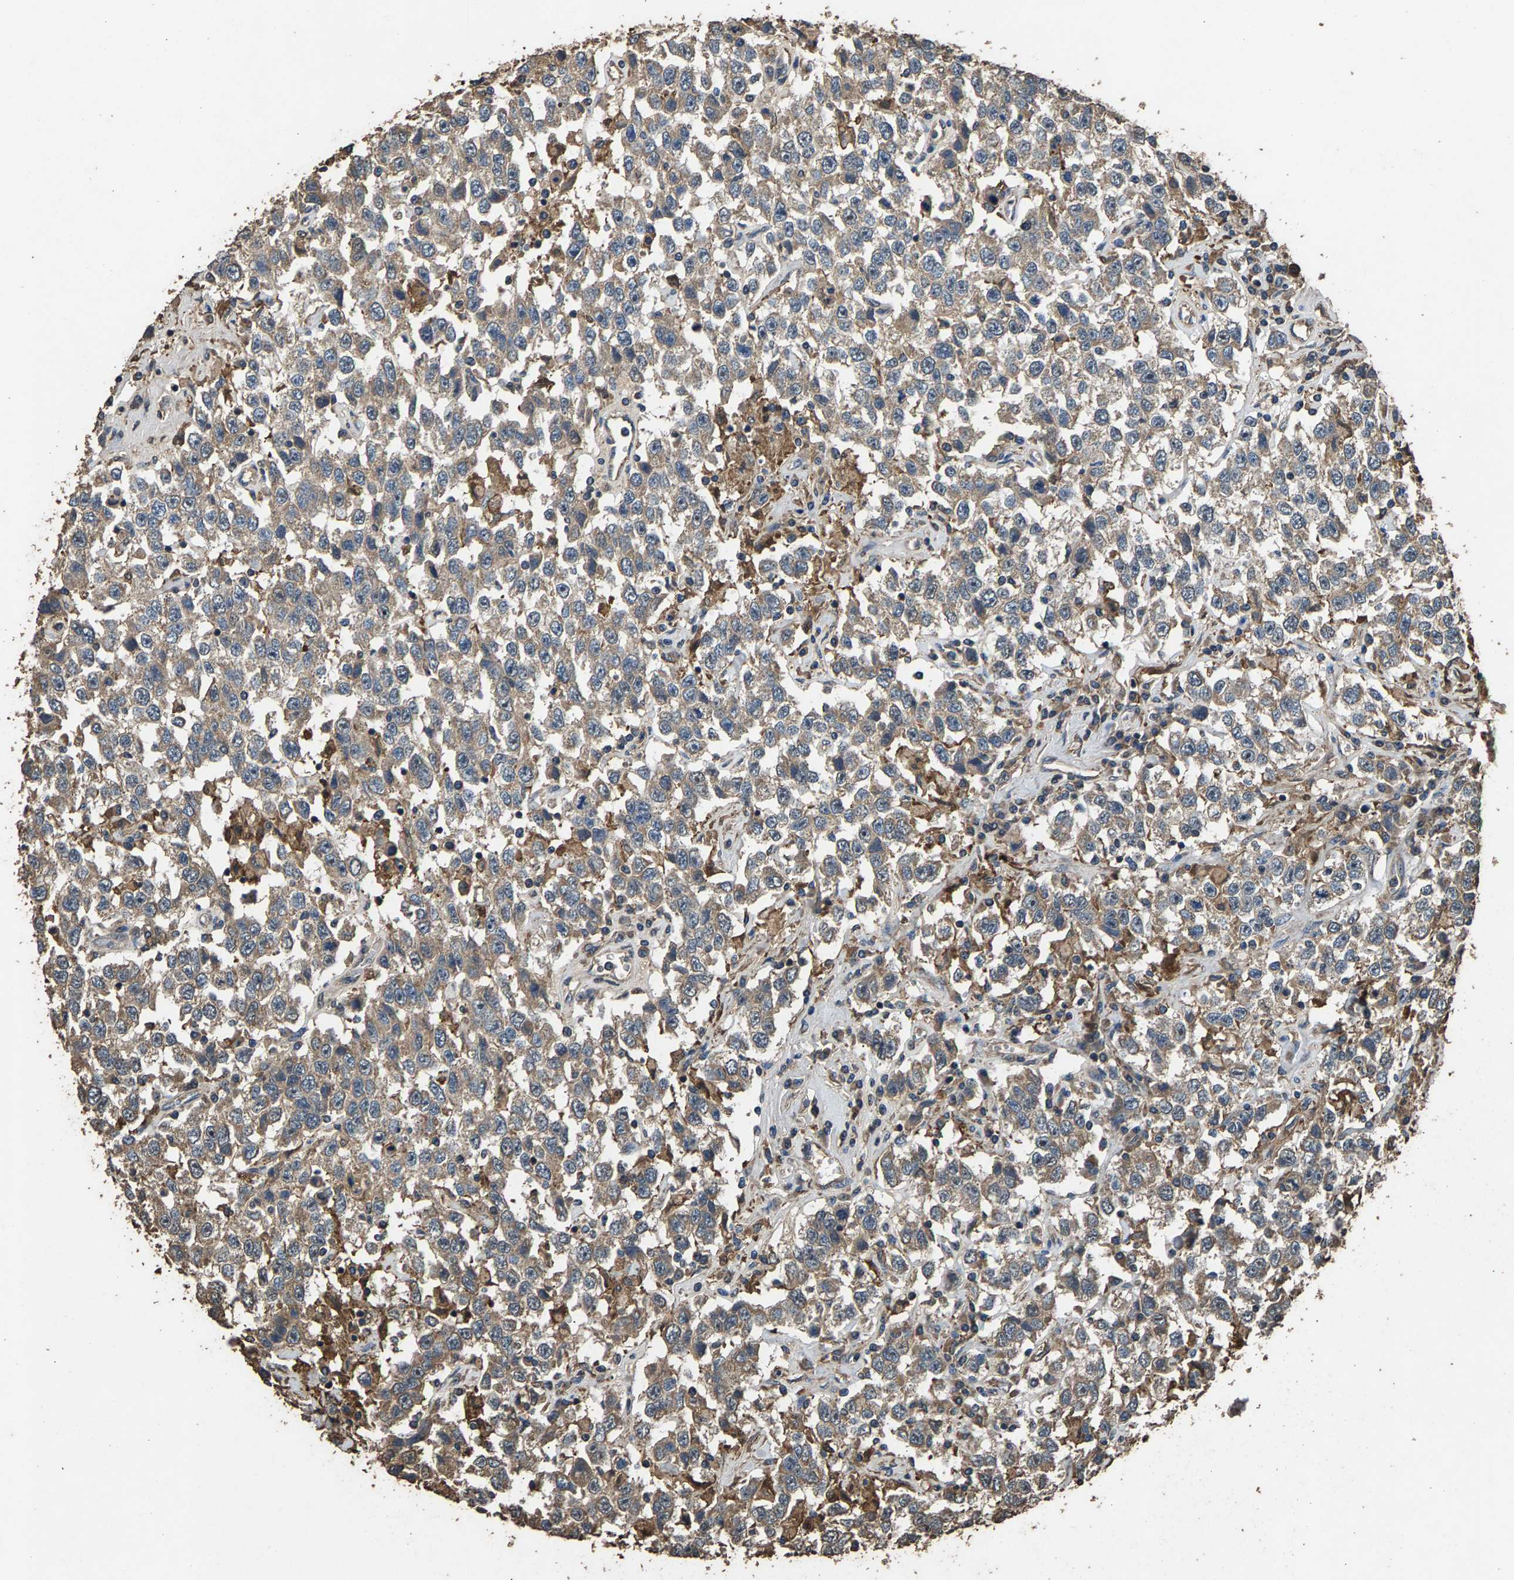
{"staining": {"intensity": "weak", "quantity": "25%-75%", "location": "cytoplasmic/membranous"}, "tissue": "testis cancer", "cell_type": "Tumor cells", "image_type": "cancer", "snomed": [{"axis": "morphology", "description": "Seminoma, NOS"}, {"axis": "topography", "description": "Testis"}], "caption": "Protein expression by immunohistochemistry shows weak cytoplasmic/membranous expression in about 25%-75% of tumor cells in seminoma (testis).", "gene": "MRPL27", "patient": {"sex": "male", "age": 41}}